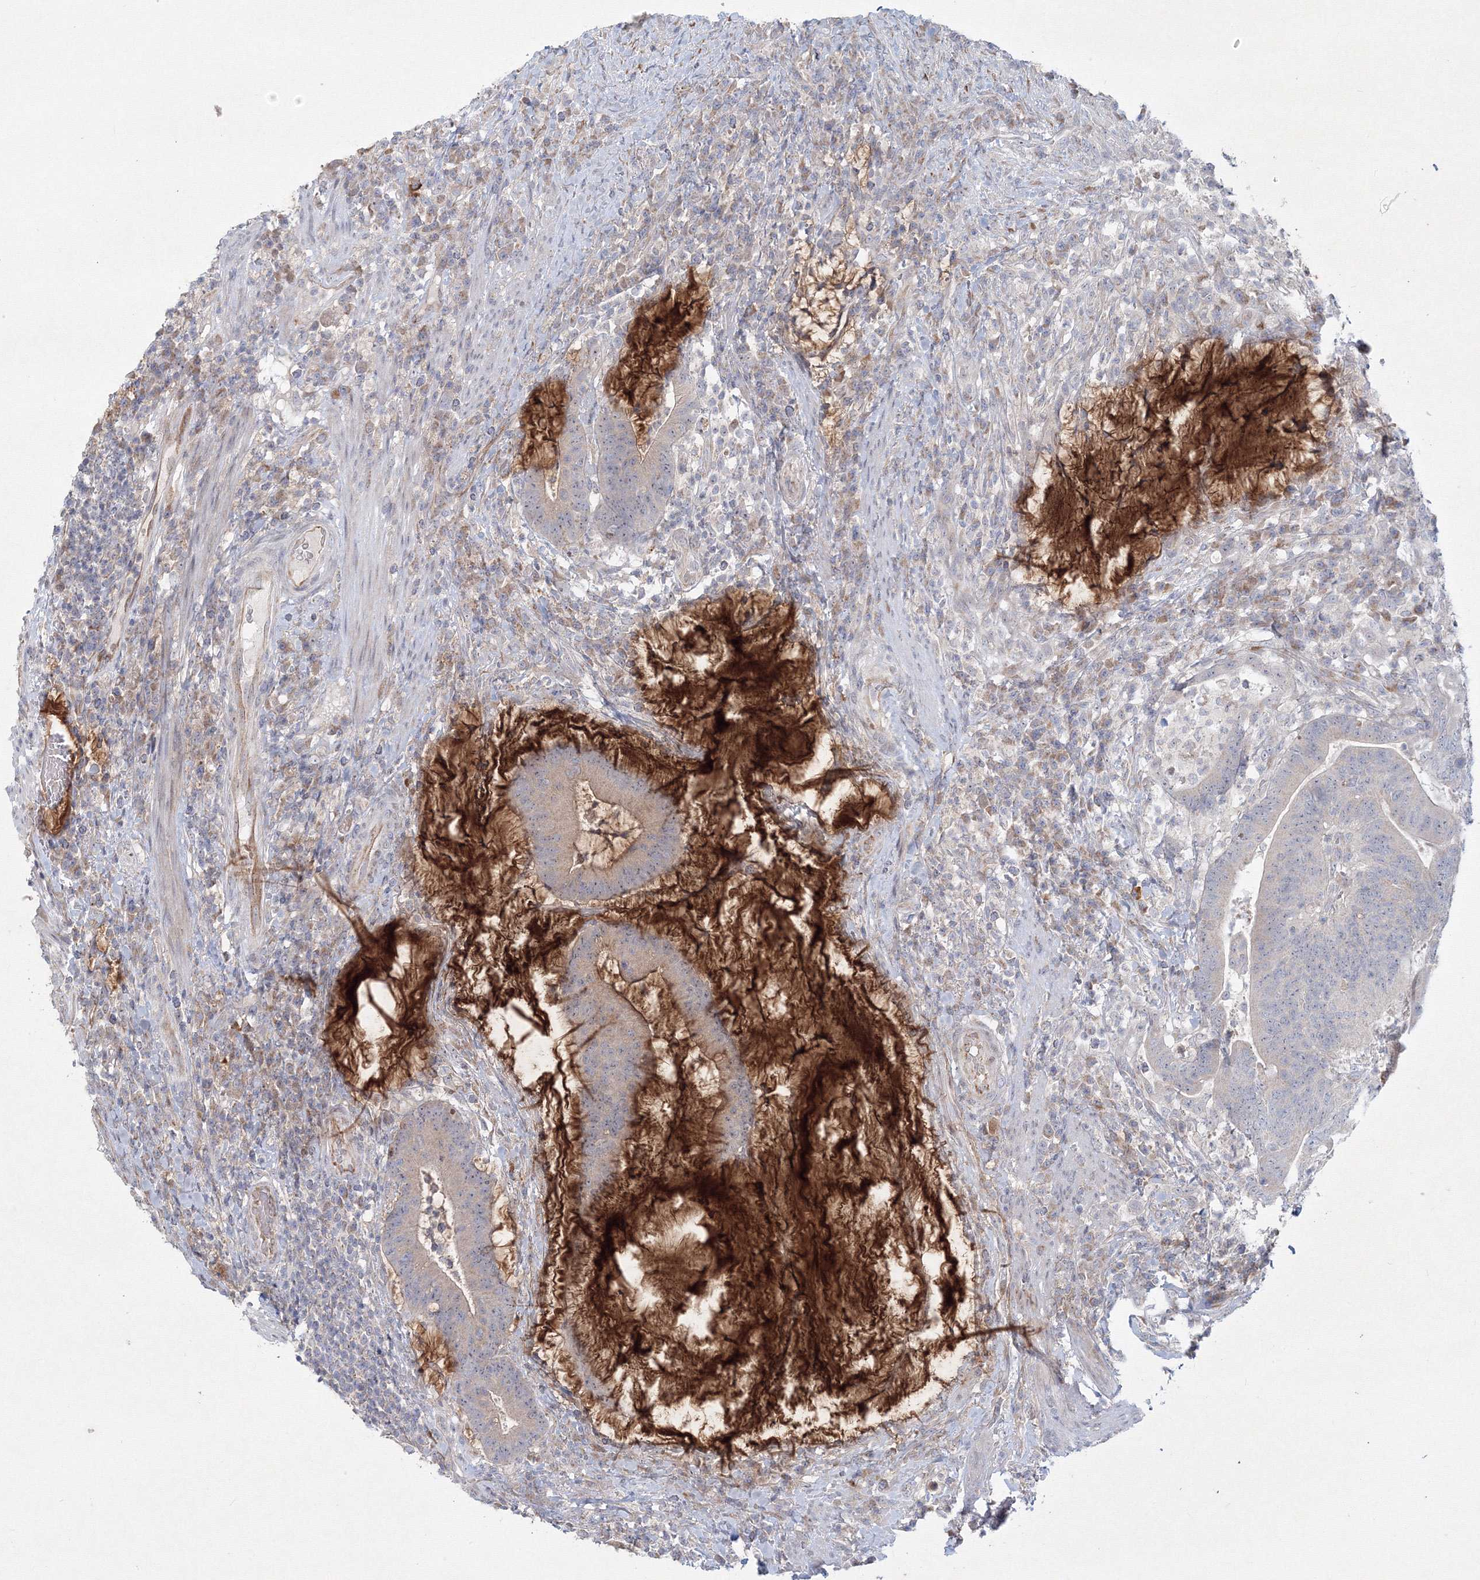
{"staining": {"intensity": "negative", "quantity": "none", "location": "none"}, "tissue": "colorectal cancer", "cell_type": "Tumor cells", "image_type": "cancer", "snomed": [{"axis": "morphology", "description": "Adenocarcinoma, NOS"}, {"axis": "topography", "description": "Colon"}], "caption": "Tumor cells are negative for brown protein staining in colorectal cancer (adenocarcinoma).", "gene": "WDR49", "patient": {"sex": "female", "age": 66}}